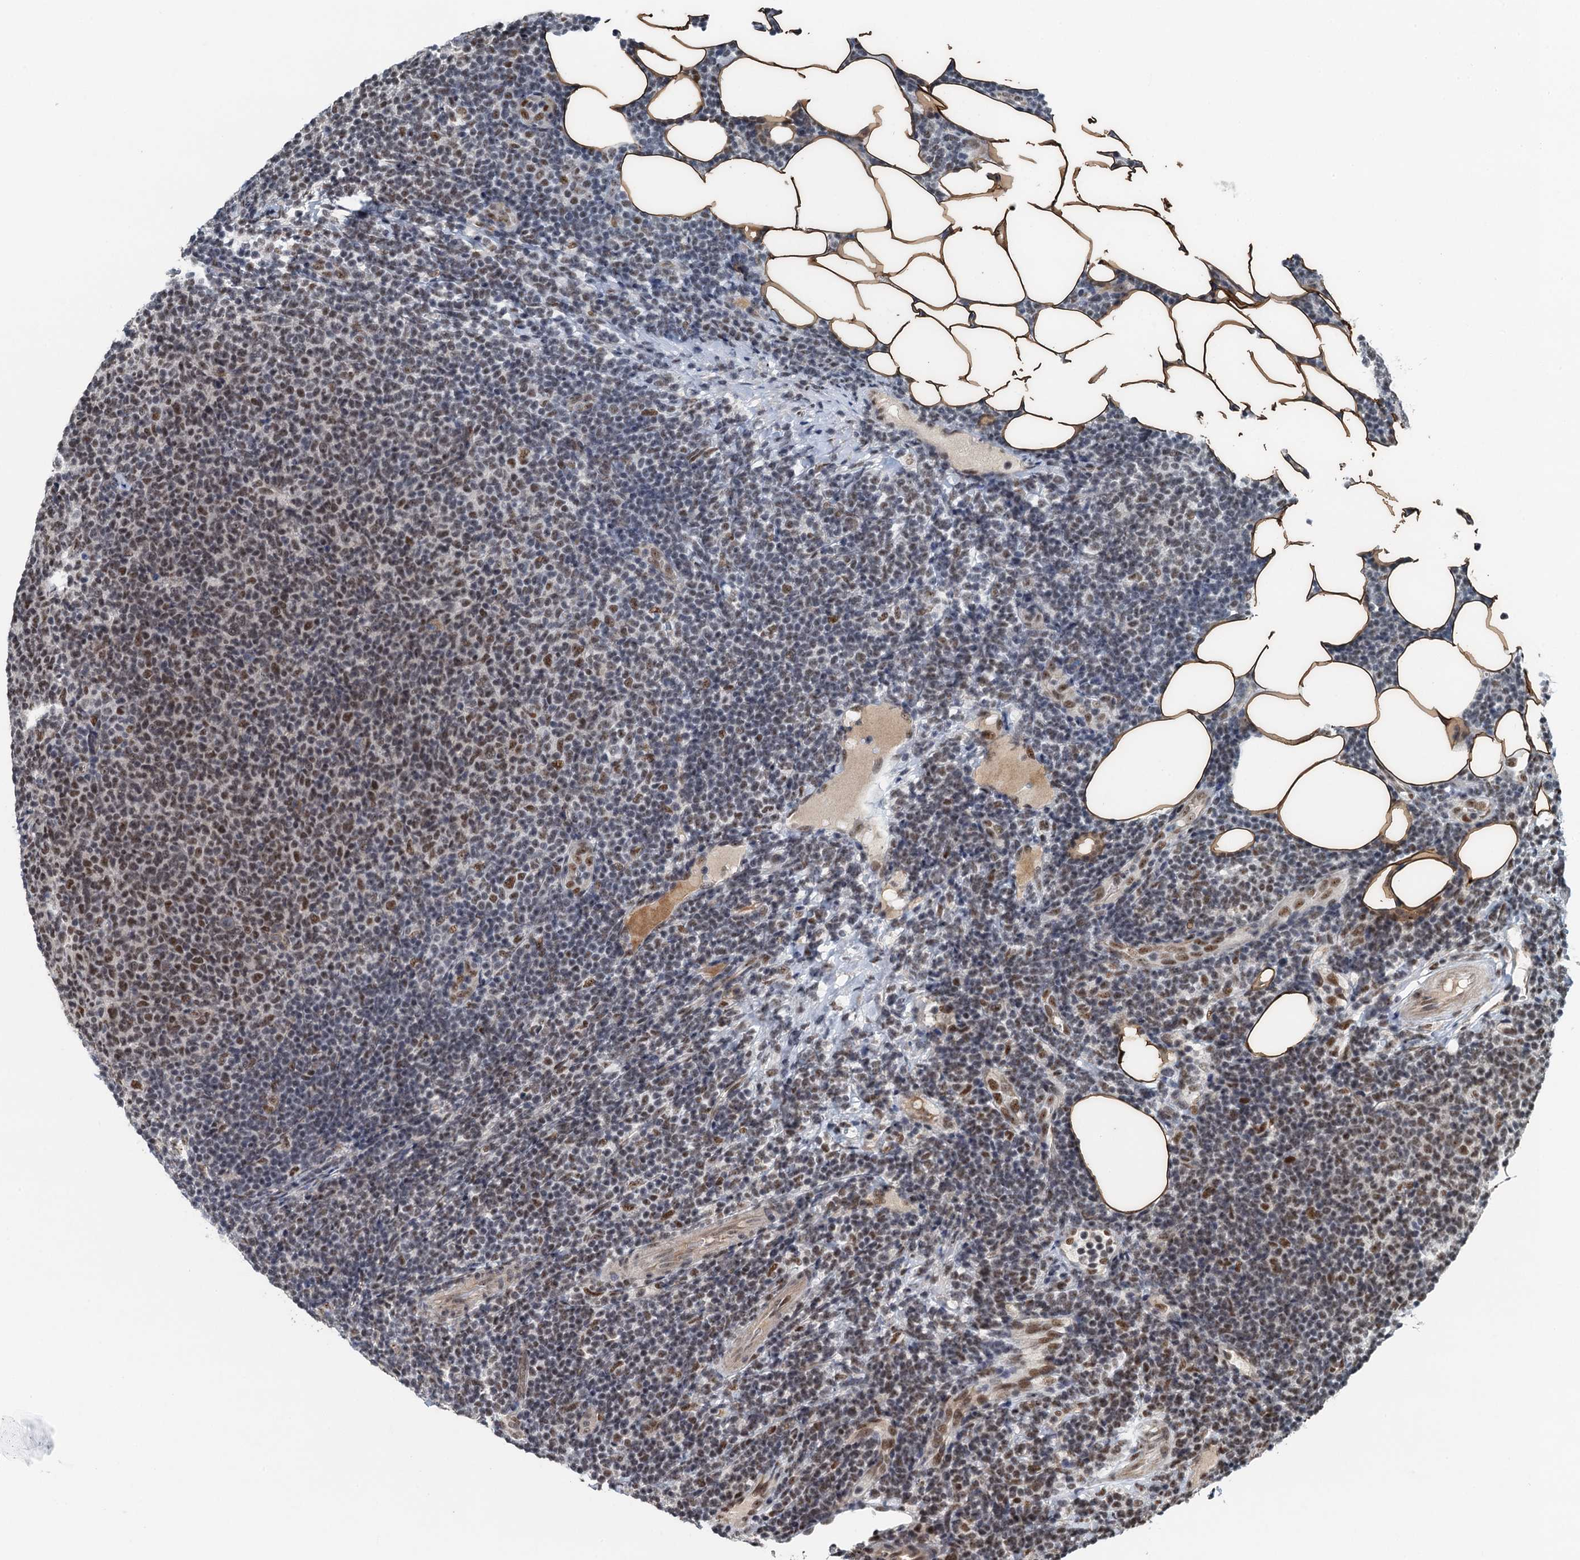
{"staining": {"intensity": "moderate", "quantity": "25%-75%", "location": "nuclear"}, "tissue": "lymphoma", "cell_type": "Tumor cells", "image_type": "cancer", "snomed": [{"axis": "morphology", "description": "Malignant lymphoma, non-Hodgkin's type, Low grade"}, {"axis": "topography", "description": "Lymph node"}], "caption": "Lymphoma stained for a protein (brown) shows moderate nuclear positive staining in approximately 25%-75% of tumor cells.", "gene": "MTA3", "patient": {"sex": "male", "age": 66}}